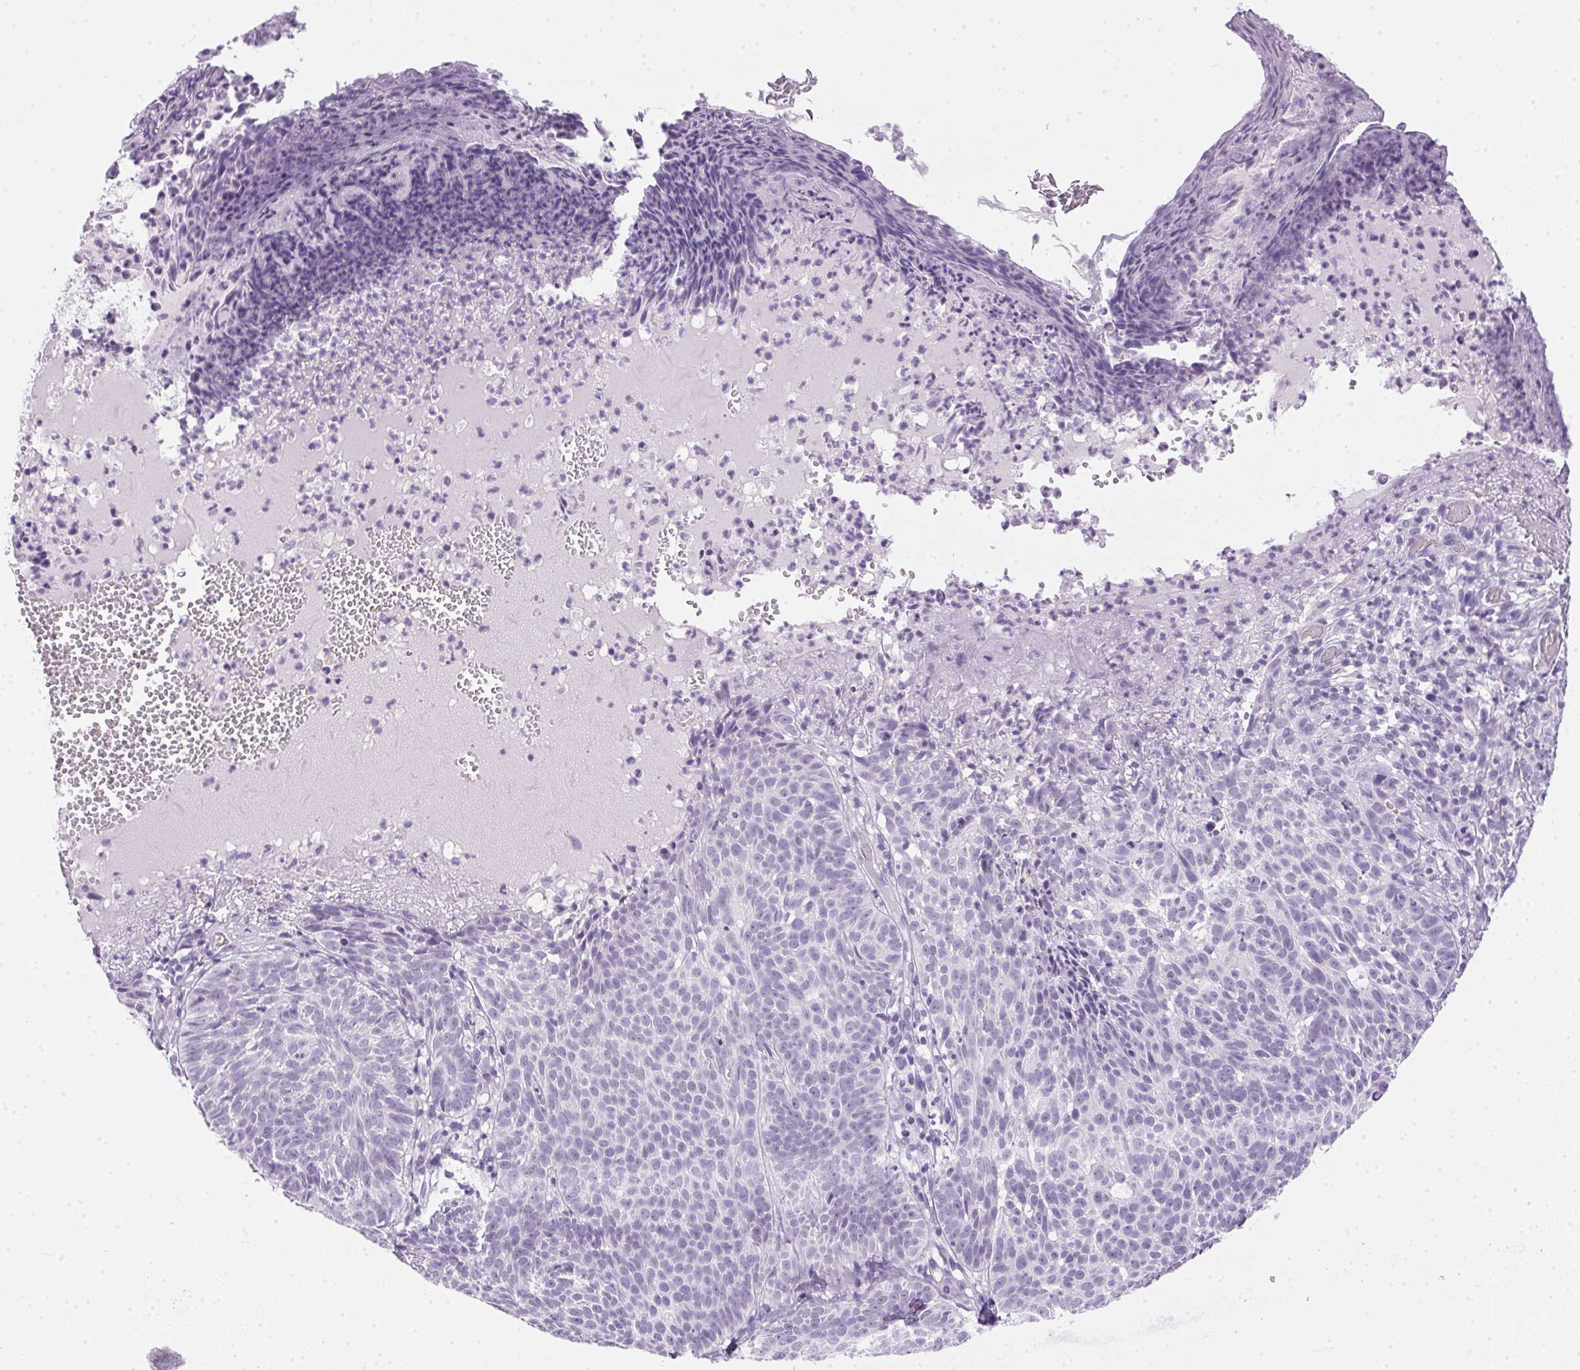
{"staining": {"intensity": "negative", "quantity": "none", "location": "none"}, "tissue": "skin cancer", "cell_type": "Tumor cells", "image_type": "cancer", "snomed": [{"axis": "morphology", "description": "Basal cell carcinoma"}, {"axis": "topography", "description": "Skin"}], "caption": "Photomicrograph shows no significant protein positivity in tumor cells of skin cancer.", "gene": "POPDC2", "patient": {"sex": "male", "age": 90}}